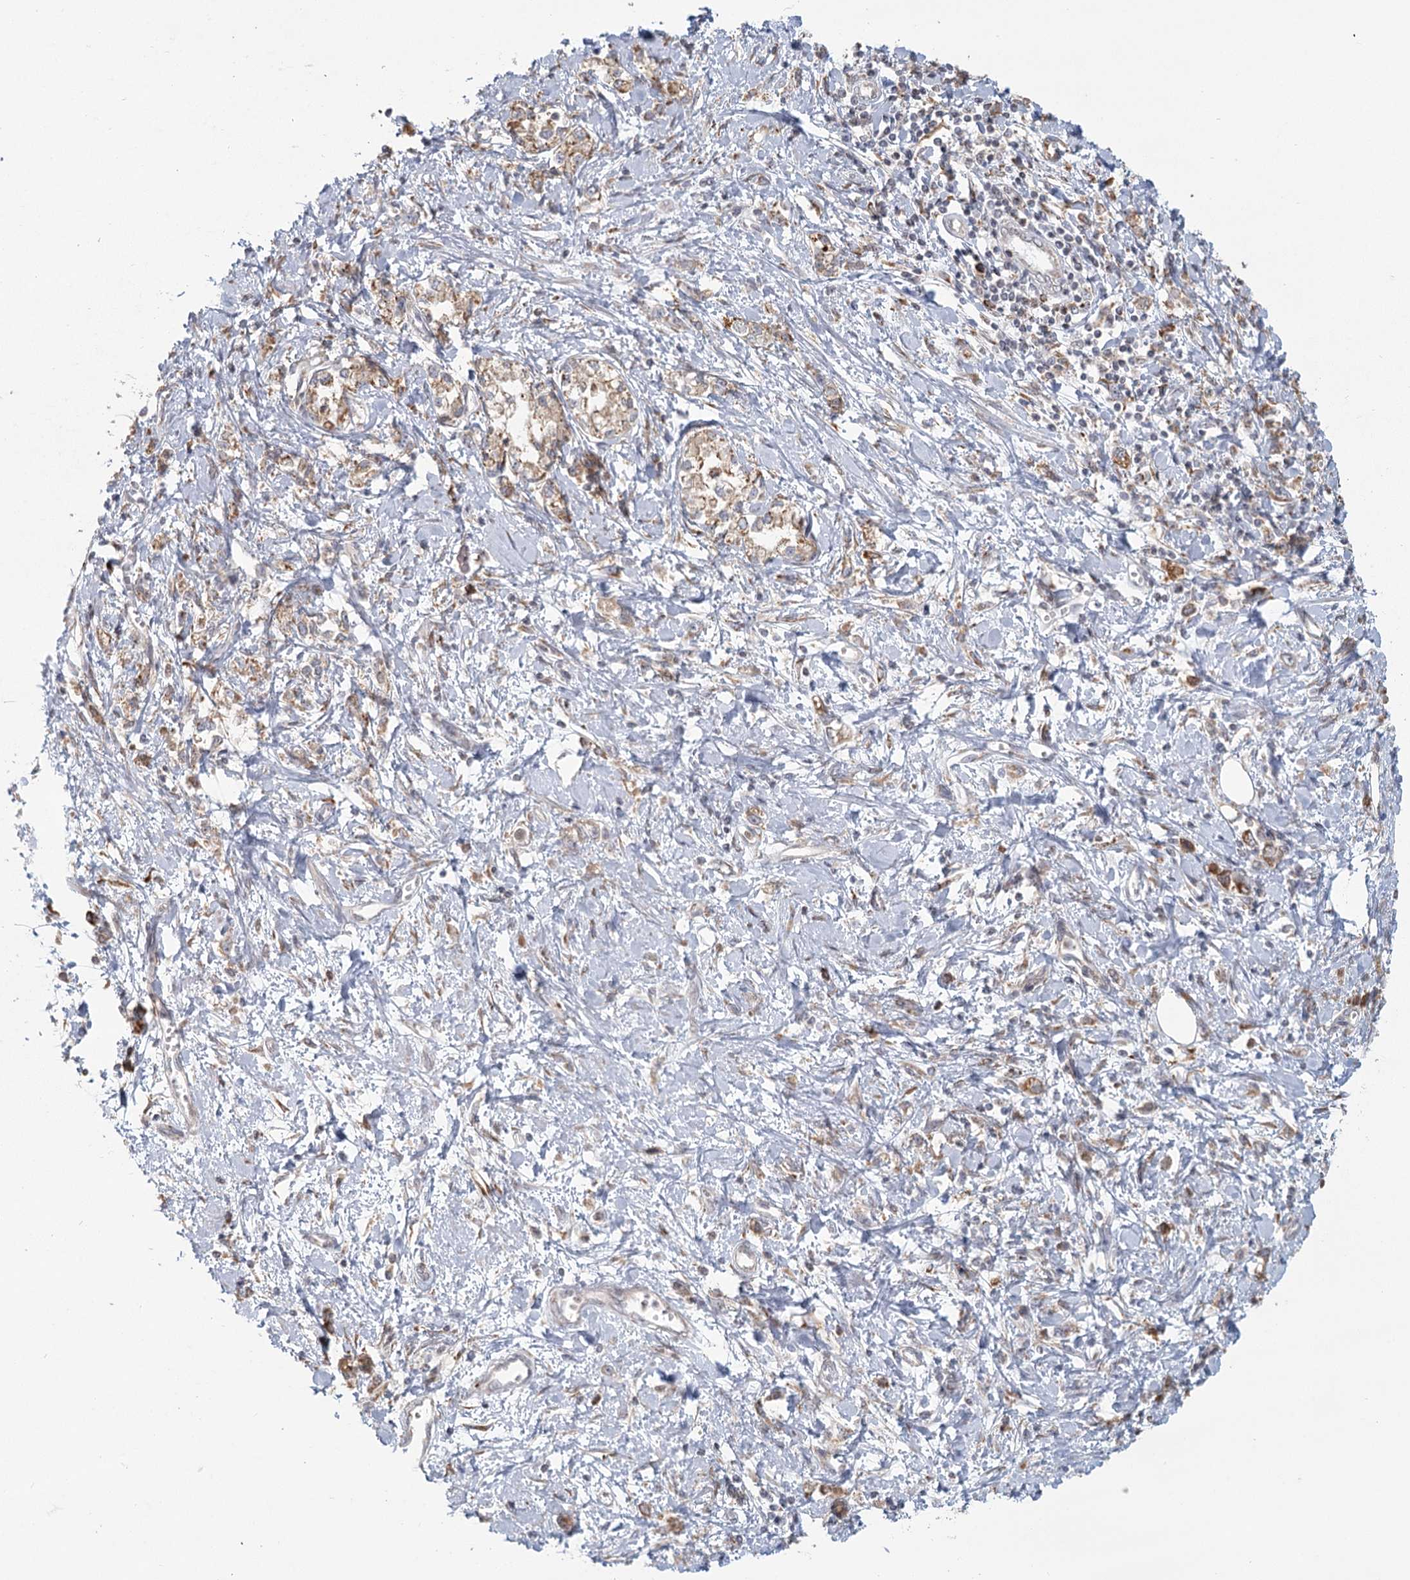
{"staining": {"intensity": "weak", "quantity": "25%-75%", "location": "cytoplasmic/membranous"}, "tissue": "stomach cancer", "cell_type": "Tumor cells", "image_type": "cancer", "snomed": [{"axis": "morphology", "description": "Adenocarcinoma, NOS"}, {"axis": "topography", "description": "Stomach"}], "caption": "Protein expression analysis of human stomach cancer reveals weak cytoplasmic/membranous expression in approximately 25%-75% of tumor cells.", "gene": "LACTB", "patient": {"sex": "female", "age": 76}}